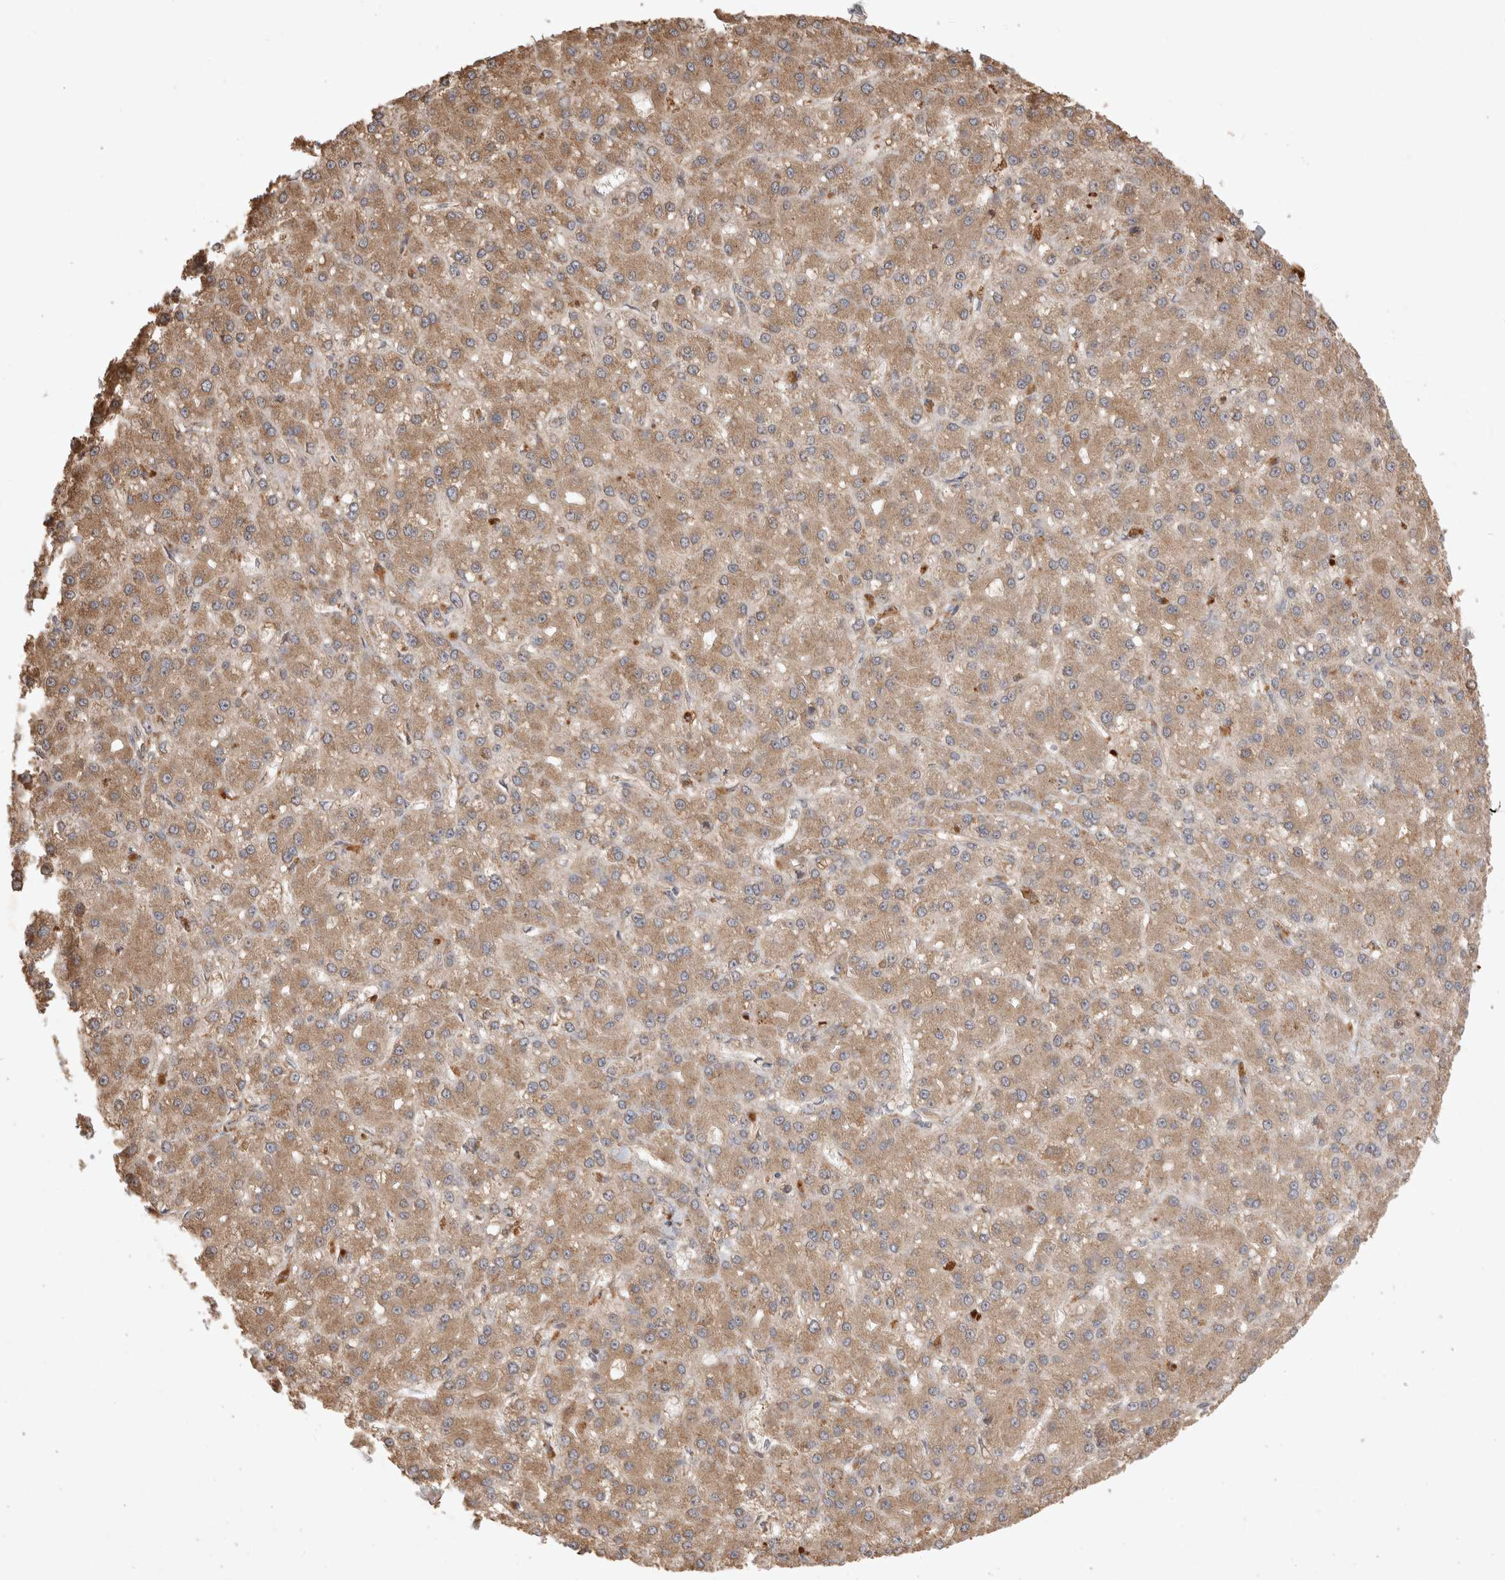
{"staining": {"intensity": "moderate", "quantity": ">75%", "location": "cytoplasmic/membranous"}, "tissue": "liver cancer", "cell_type": "Tumor cells", "image_type": "cancer", "snomed": [{"axis": "morphology", "description": "Carcinoma, Hepatocellular, NOS"}, {"axis": "topography", "description": "Liver"}], "caption": "This histopathology image demonstrates immunohistochemistry staining of liver cancer, with medium moderate cytoplasmic/membranous positivity in about >75% of tumor cells.", "gene": "FAM221A", "patient": {"sex": "male", "age": 67}}